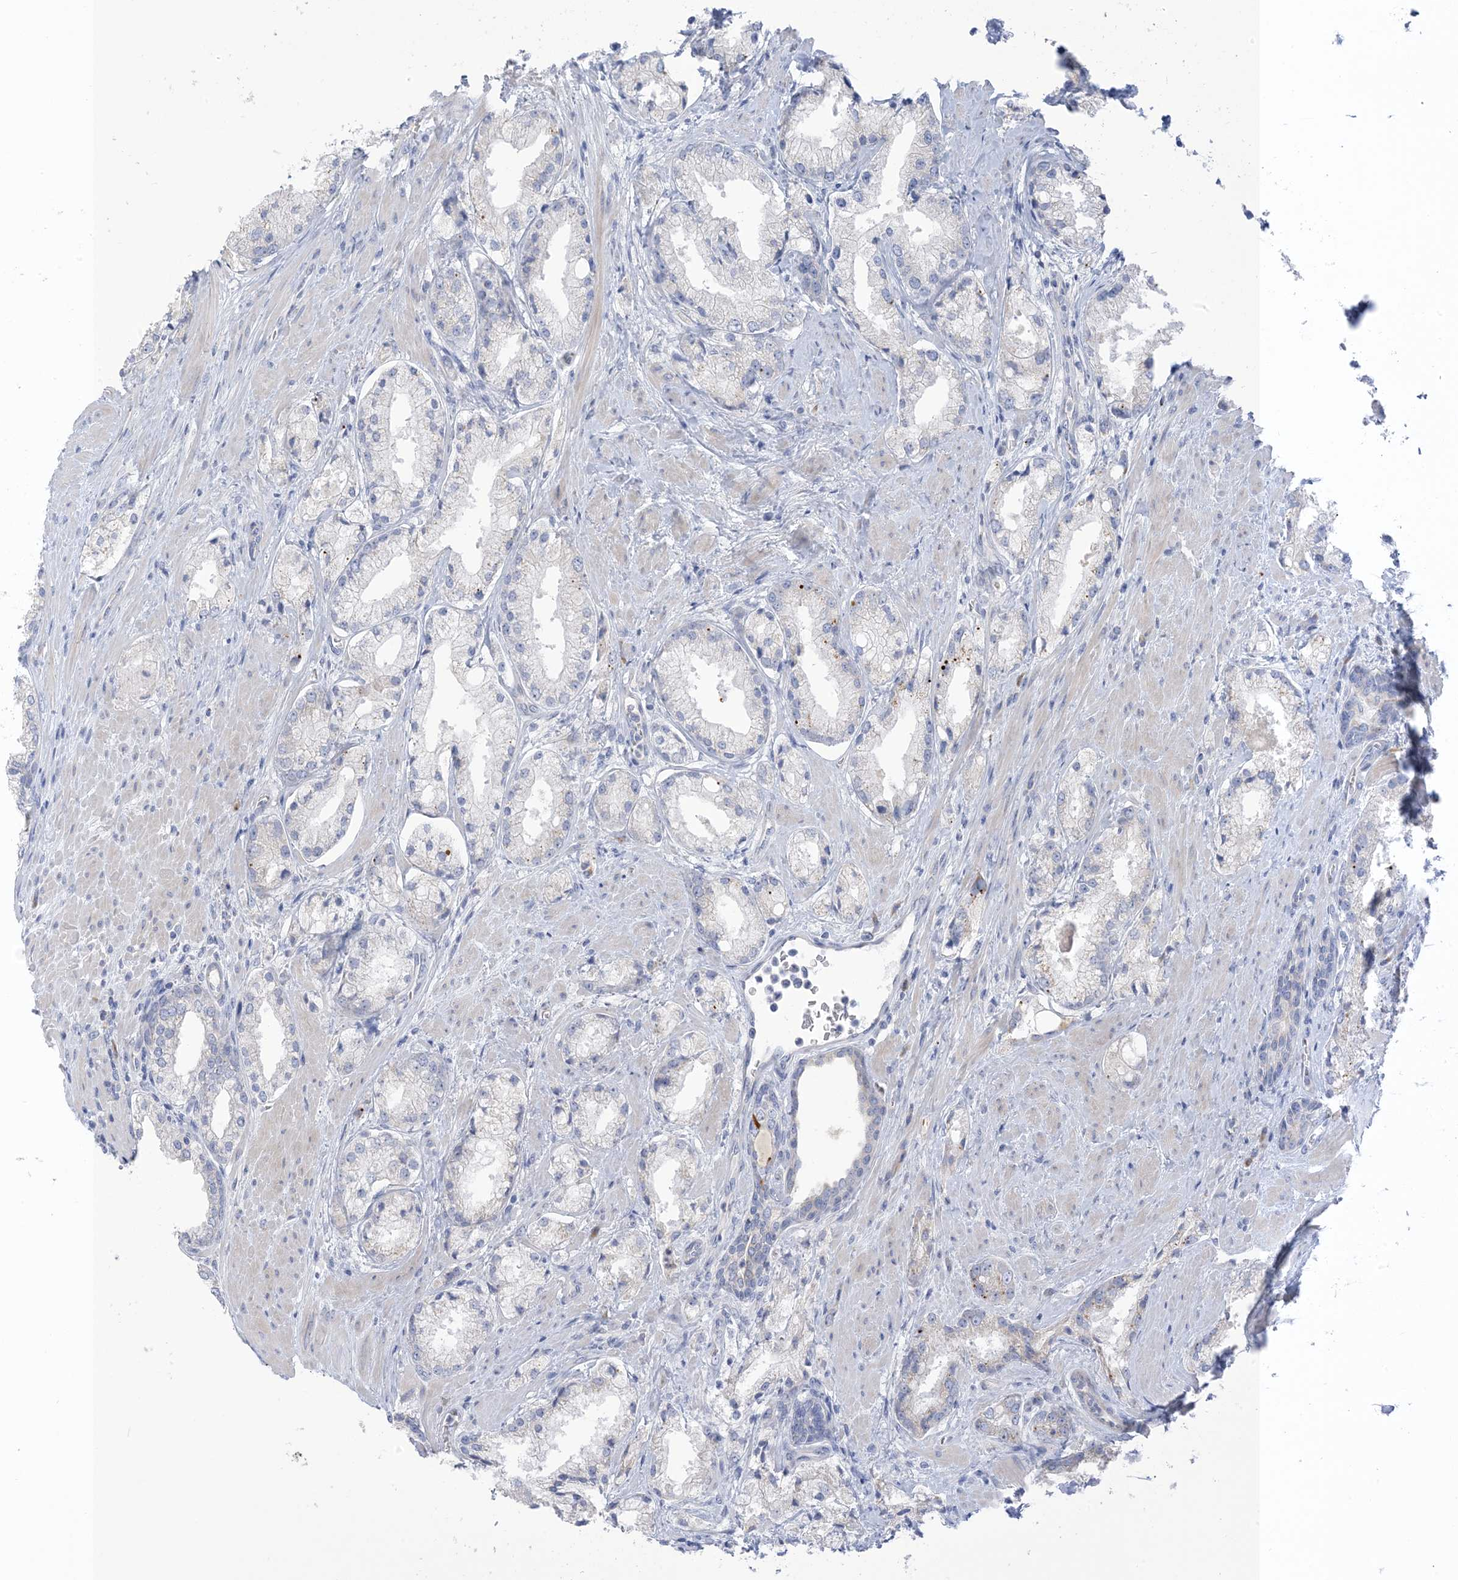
{"staining": {"intensity": "moderate", "quantity": "<25%", "location": "cytoplasmic/membranous"}, "tissue": "prostate cancer", "cell_type": "Tumor cells", "image_type": "cancer", "snomed": [{"axis": "morphology", "description": "Adenocarcinoma, Low grade"}, {"axis": "topography", "description": "Prostate"}], "caption": "Protein expression analysis of human prostate low-grade adenocarcinoma reveals moderate cytoplasmic/membranous staining in approximately <25% of tumor cells.", "gene": "XIRP2", "patient": {"sex": "male", "age": 67}}